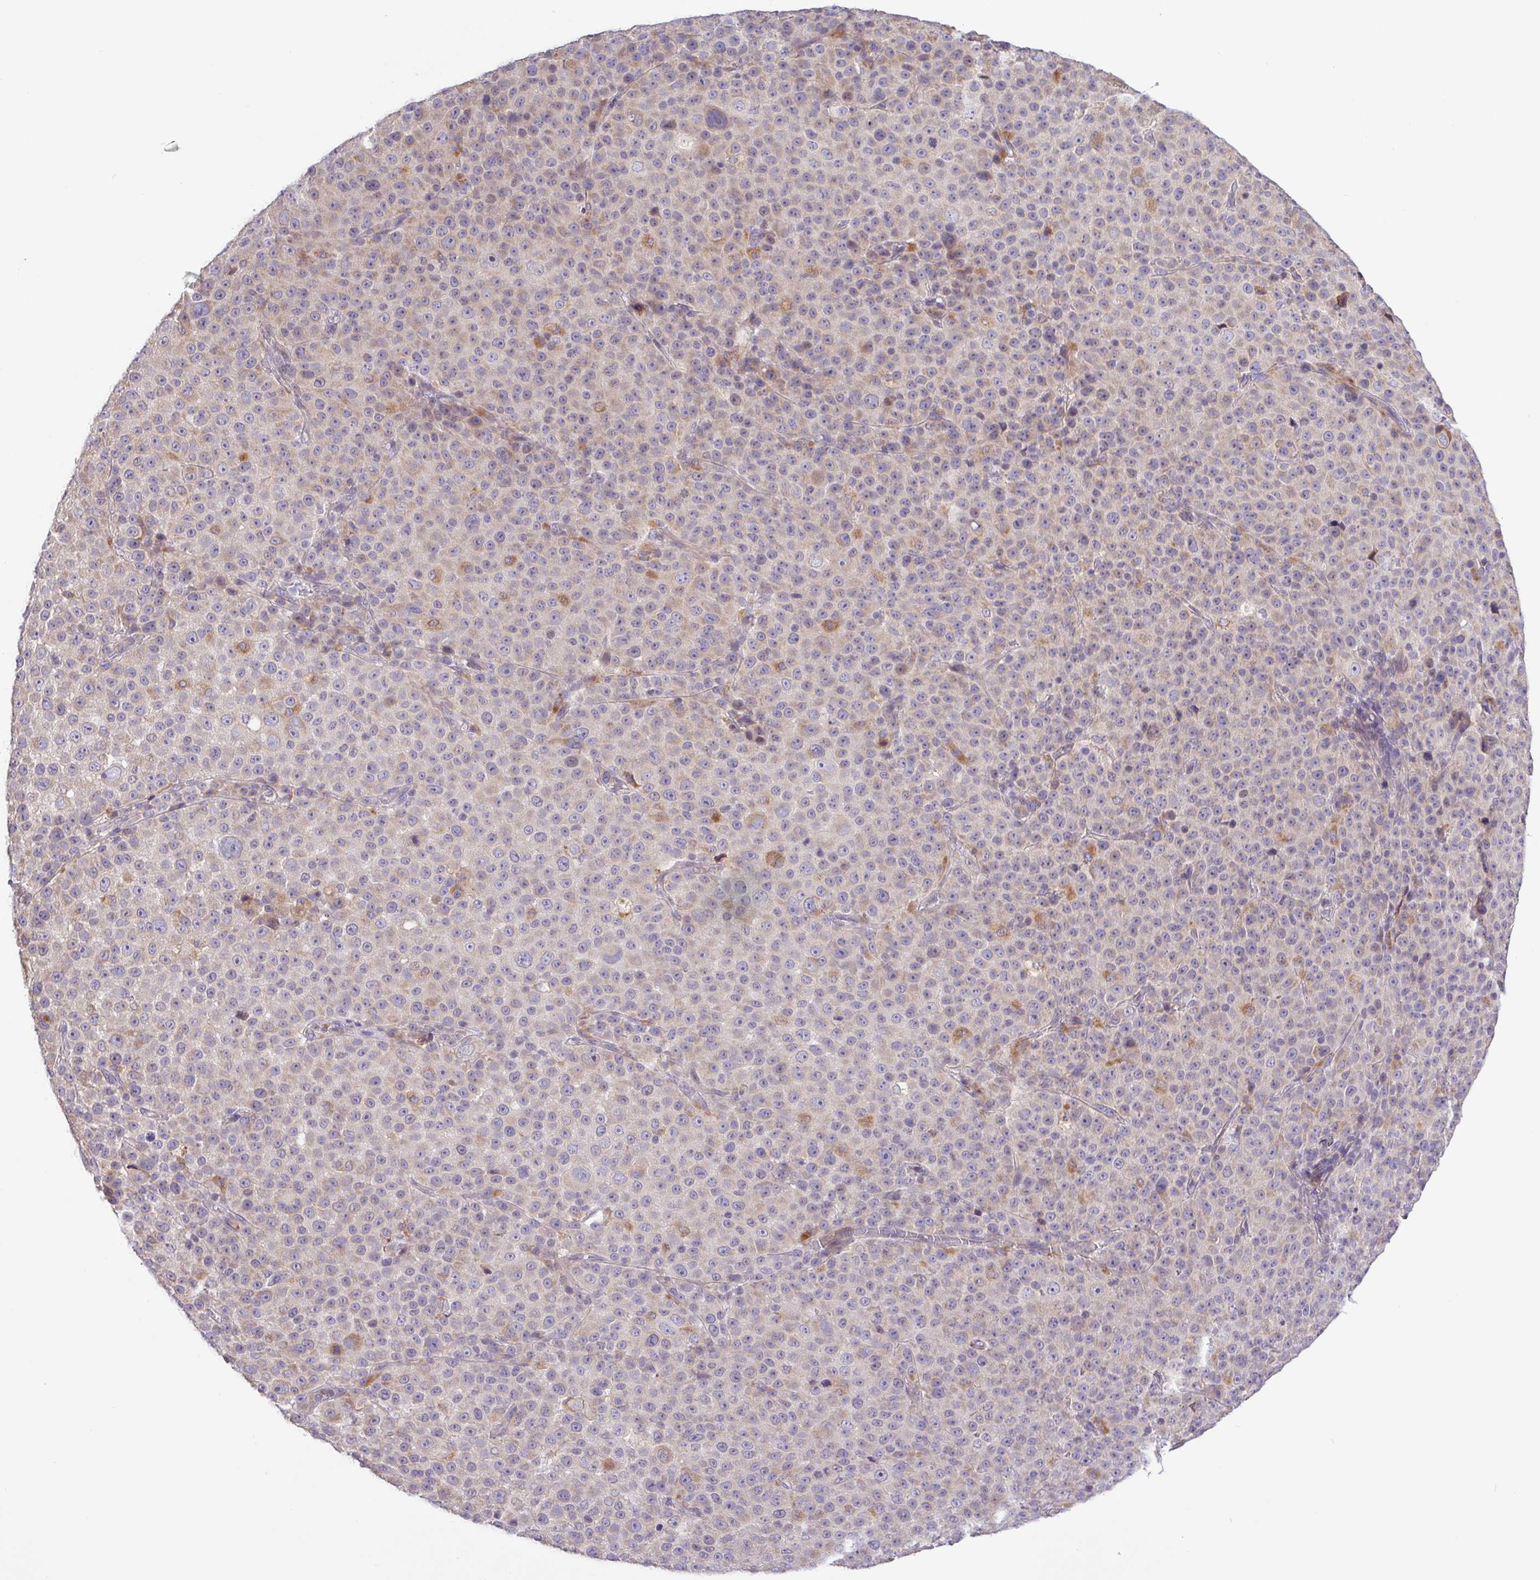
{"staining": {"intensity": "weak", "quantity": "<25%", "location": "cytoplasmic/membranous"}, "tissue": "melanoma", "cell_type": "Tumor cells", "image_type": "cancer", "snomed": [{"axis": "morphology", "description": "Malignant melanoma, Metastatic site"}, {"axis": "topography", "description": "Skin"}, {"axis": "topography", "description": "Lymph node"}], "caption": "Immunohistochemical staining of malignant melanoma (metastatic site) displays no significant expression in tumor cells.", "gene": "SFTPB", "patient": {"sex": "male", "age": 66}}